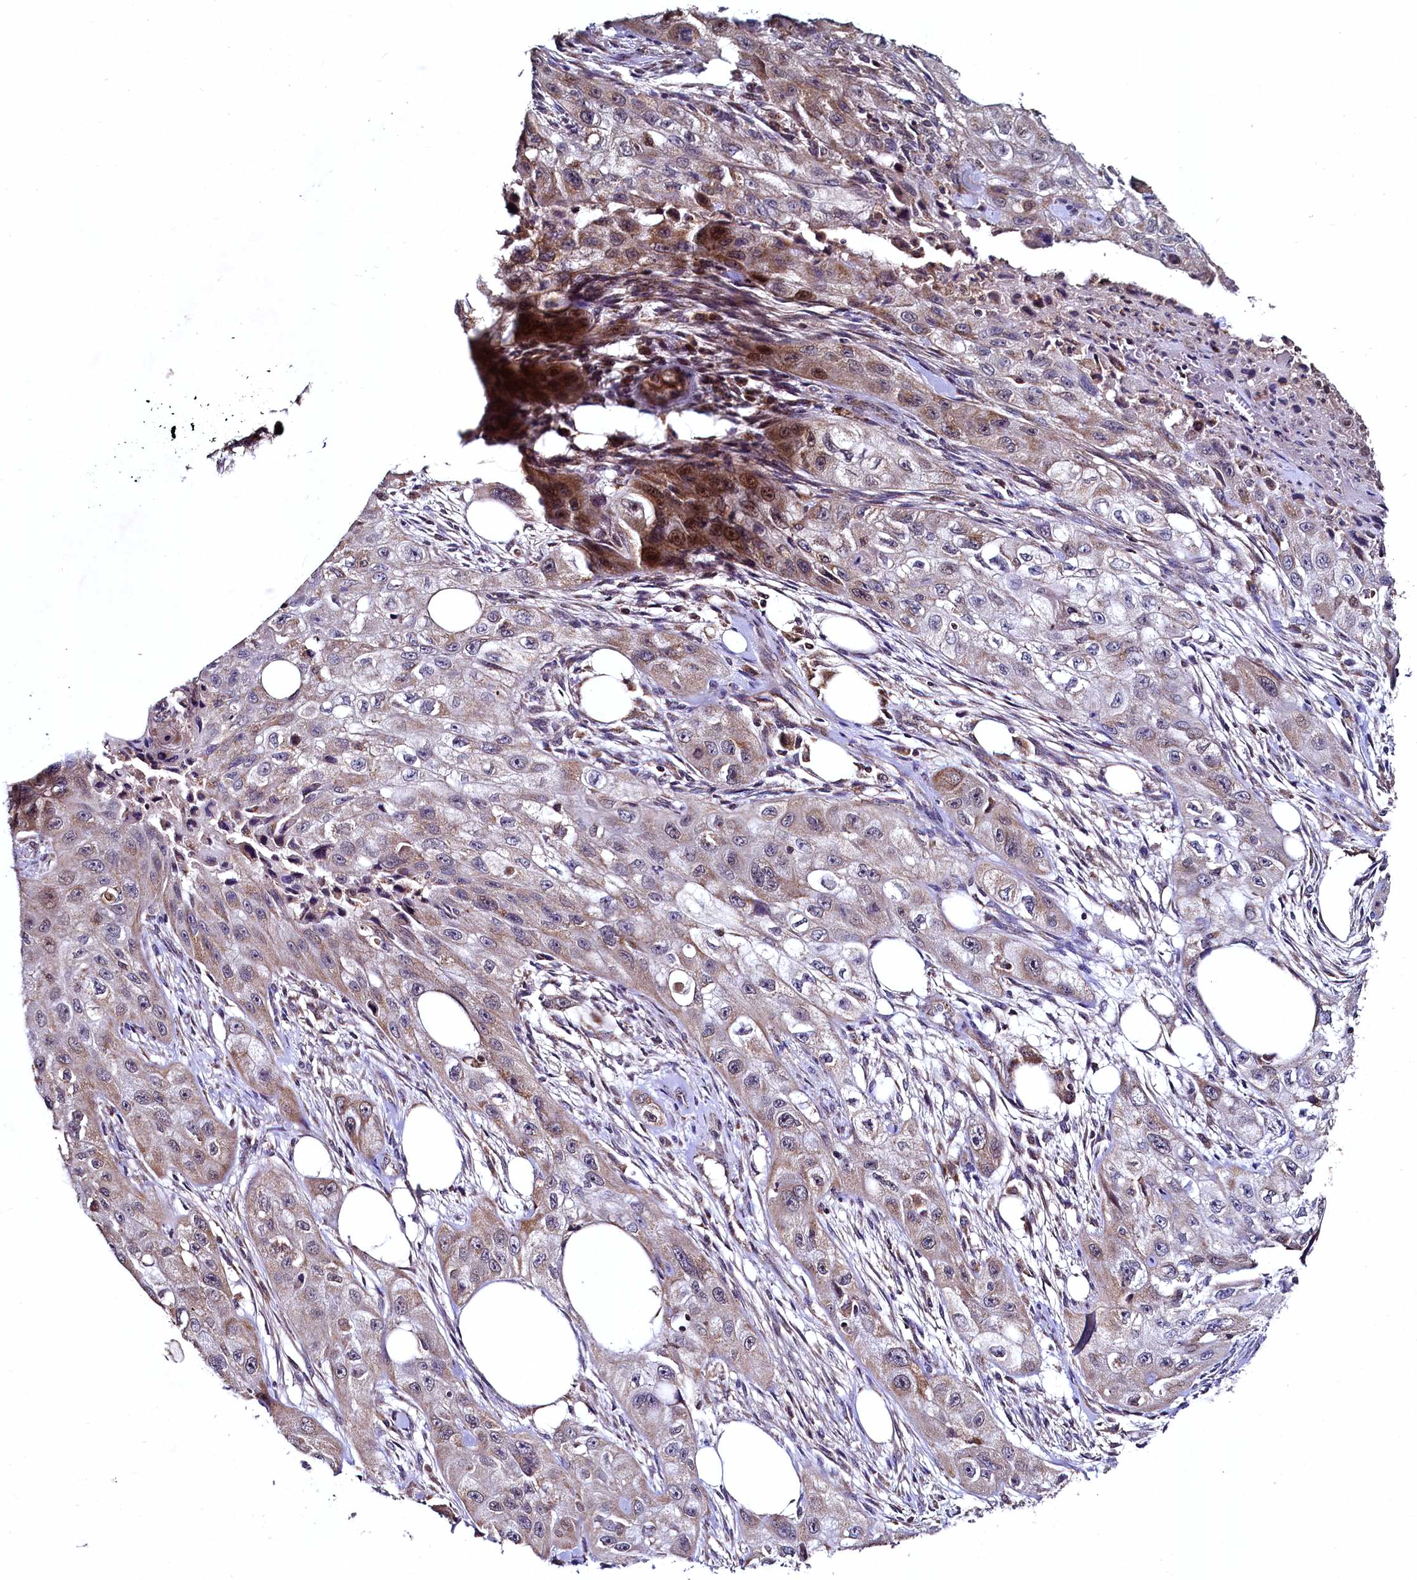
{"staining": {"intensity": "weak", "quantity": "25%-75%", "location": "cytoplasmic/membranous"}, "tissue": "skin cancer", "cell_type": "Tumor cells", "image_type": "cancer", "snomed": [{"axis": "morphology", "description": "Squamous cell carcinoma, NOS"}, {"axis": "topography", "description": "Skin"}, {"axis": "topography", "description": "Subcutis"}], "caption": "A brown stain highlights weak cytoplasmic/membranous expression of a protein in skin cancer tumor cells. The staining is performed using DAB (3,3'-diaminobenzidine) brown chromogen to label protein expression. The nuclei are counter-stained blue using hematoxylin.", "gene": "METTL4", "patient": {"sex": "male", "age": 73}}